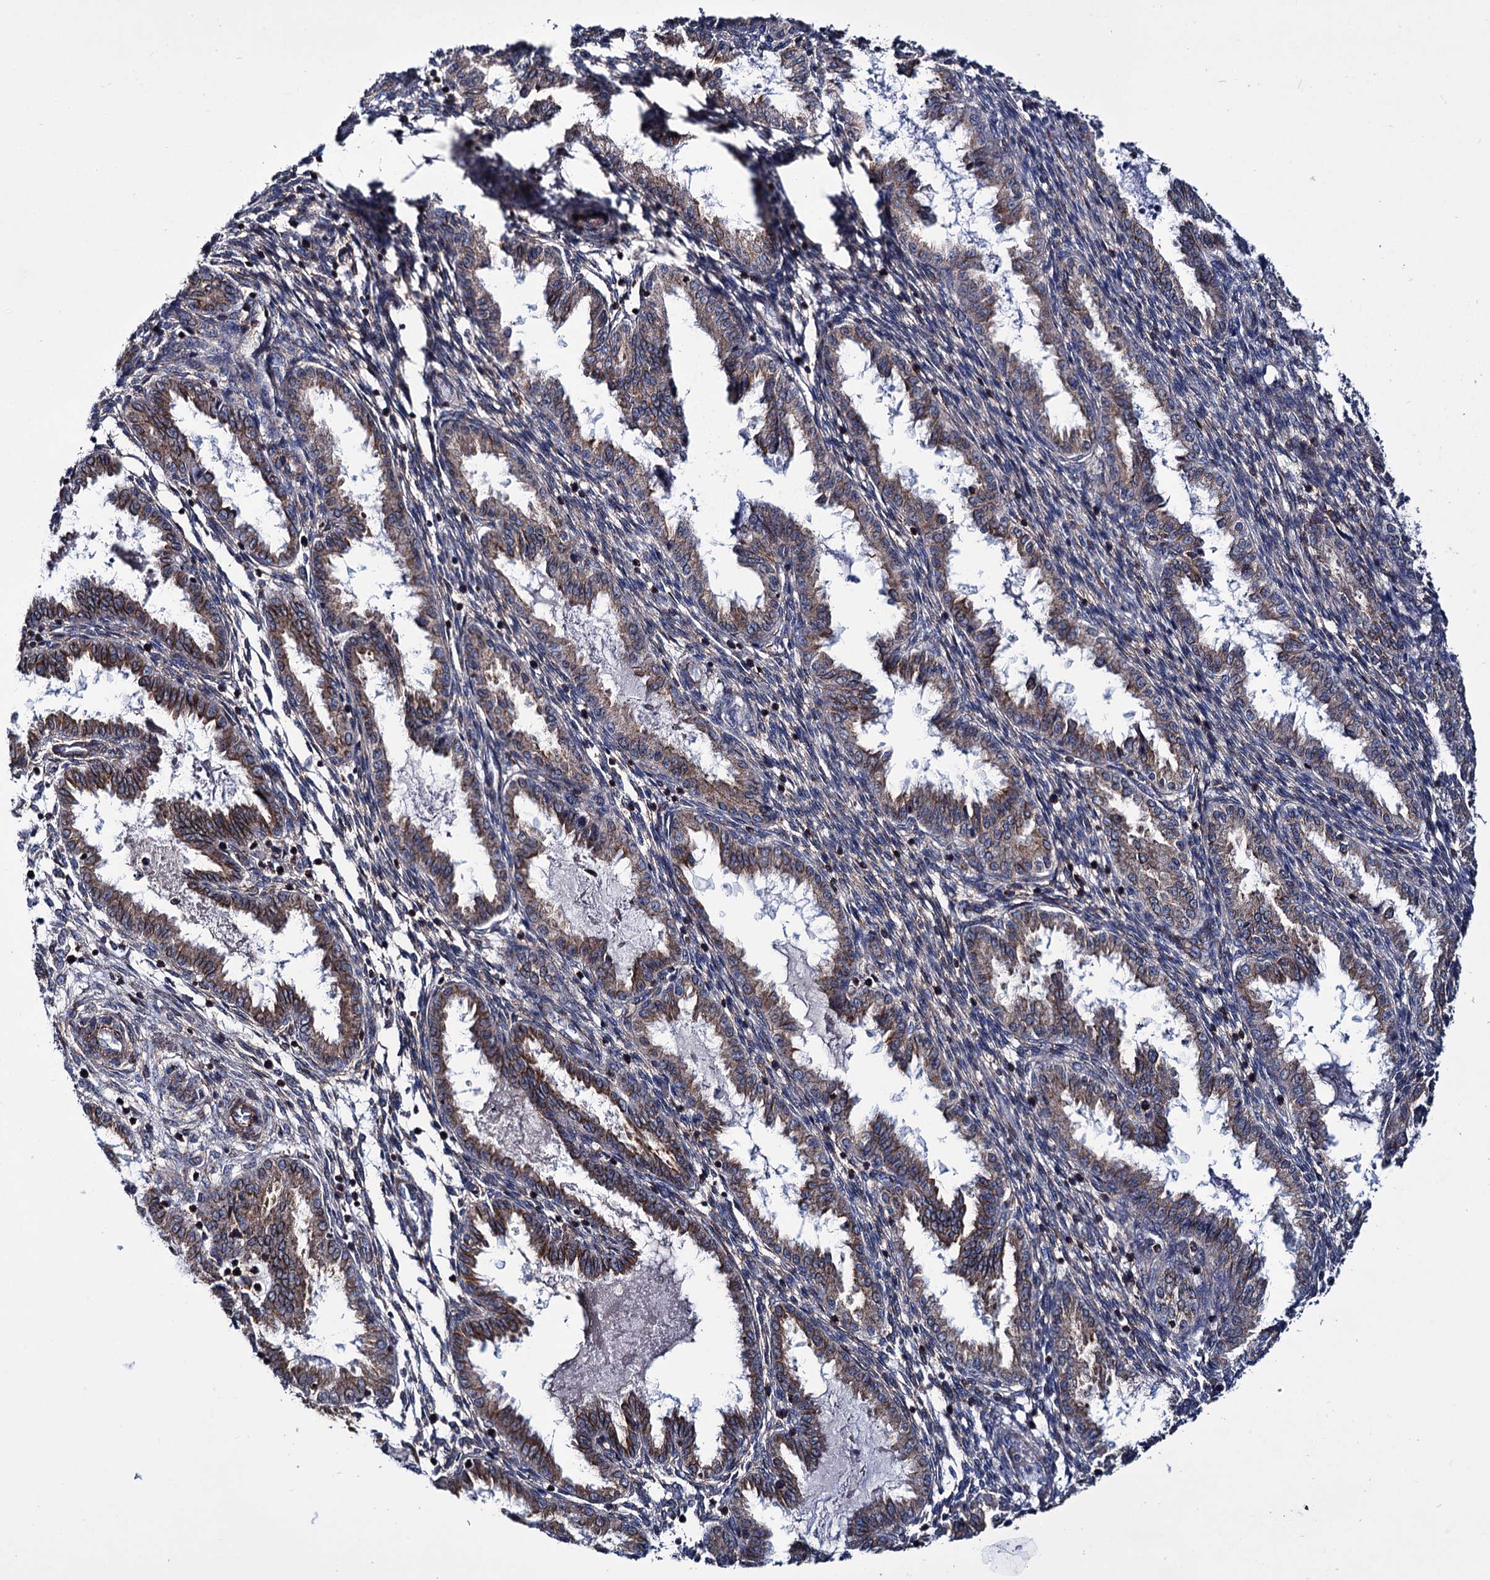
{"staining": {"intensity": "negative", "quantity": "none", "location": "none"}, "tissue": "endometrium", "cell_type": "Cells in endometrial stroma", "image_type": "normal", "snomed": [{"axis": "morphology", "description": "Normal tissue, NOS"}, {"axis": "topography", "description": "Endometrium"}], "caption": "This is an immunohistochemistry photomicrograph of normal human endometrium. There is no positivity in cells in endometrial stroma.", "gene": "DEF6", "patient": {"sex": "female", "age": 33}}